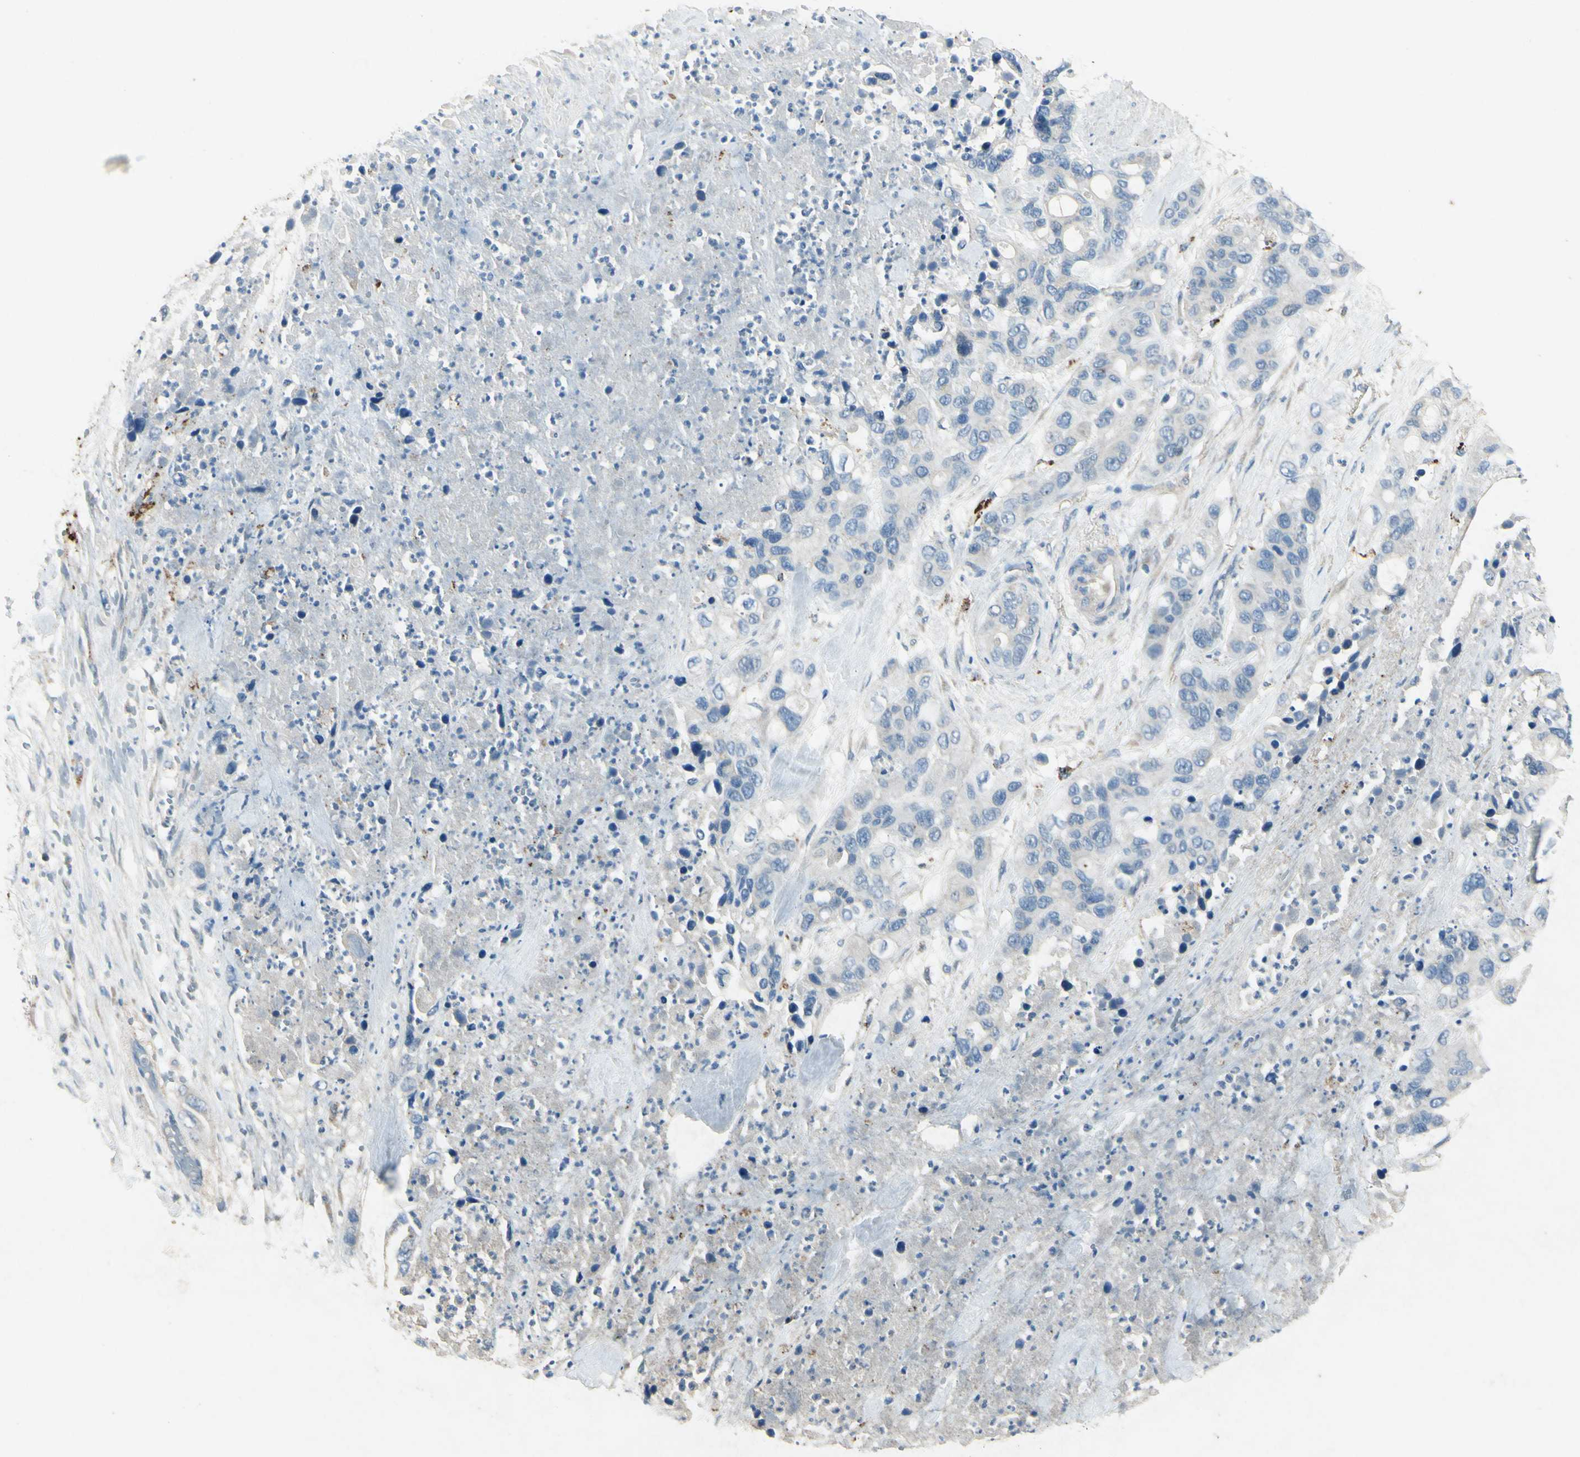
{"staining": {"intensity": "moderate", "quantity": "<25%", "location": "cytoplasmic/membranous"}, "tissue": "pancreatic cancer", "cell_type": "Tumor cells", "image_type": "cancer", "snomed": [{"axis": "morphology", "description": "Adenocarcinoma, NOS"}, {"axis": "topography", "description": "Pancreas"}], "caption": "An IHC image of neoplastic tissue is shown. Protein staining in brown labels moderate cytoplasmic/membranous positivity in pancreatic cancer within tumor cells. (DAB IHC with brightfield microscopy, high magnification).", "gene": "SNAP91", "patient": {"sex": "female", "age": 71}}